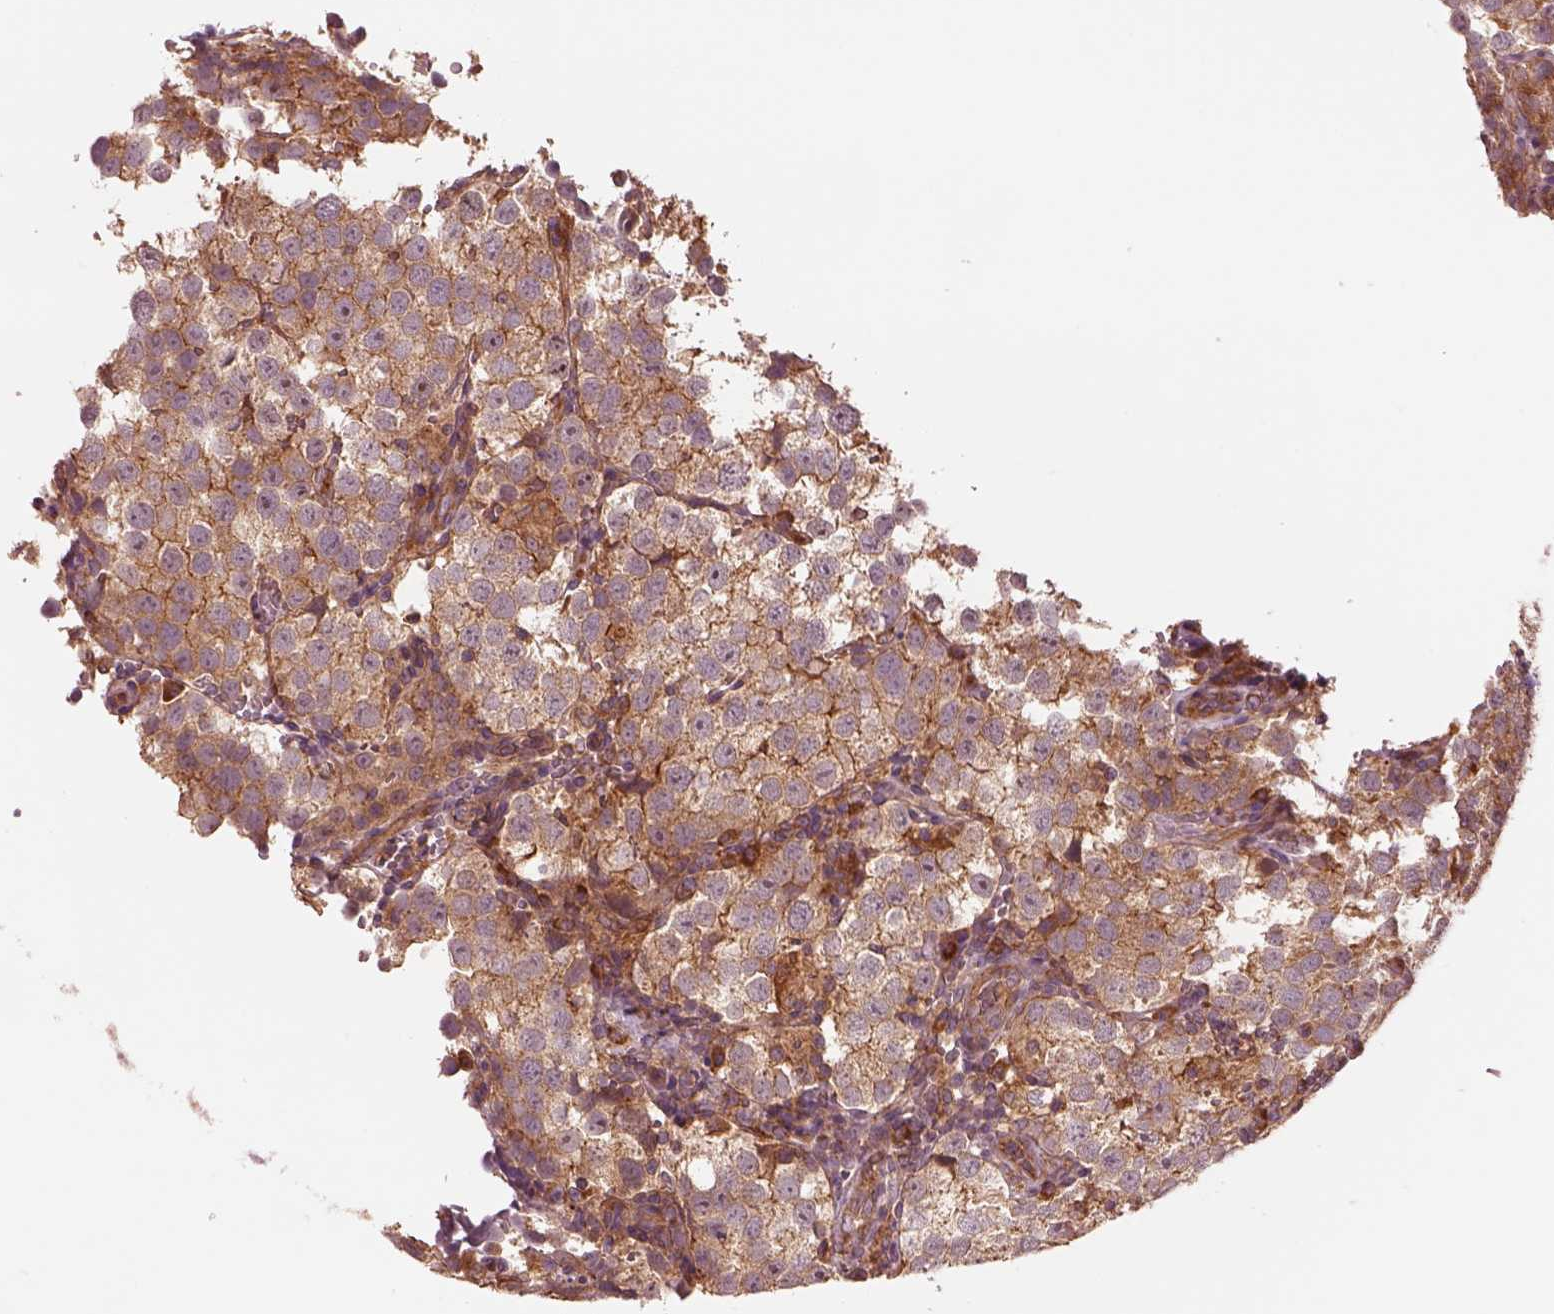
{"staining": {"intensity": "moderate", "quantity": "25%-75%", "location": "cytoplasmic/membranous"}, "tissue": "testis cancer", "cell_type": "Tumor cells", "image_type": "cancer", "snomed": [{"axis": "morphology", "description": "Seminoma, NOS"}, {"axis": "topography", "description": "Testis"}], "caption": "Immunohistochemical staining of testis cancer demonstrates medium levels of moderate cytoplasmic/membranous staining in approximately 25%-75% of tumor cells.", "gene": "ASCC2", "patient": {"sex": "male", "age": 37}}